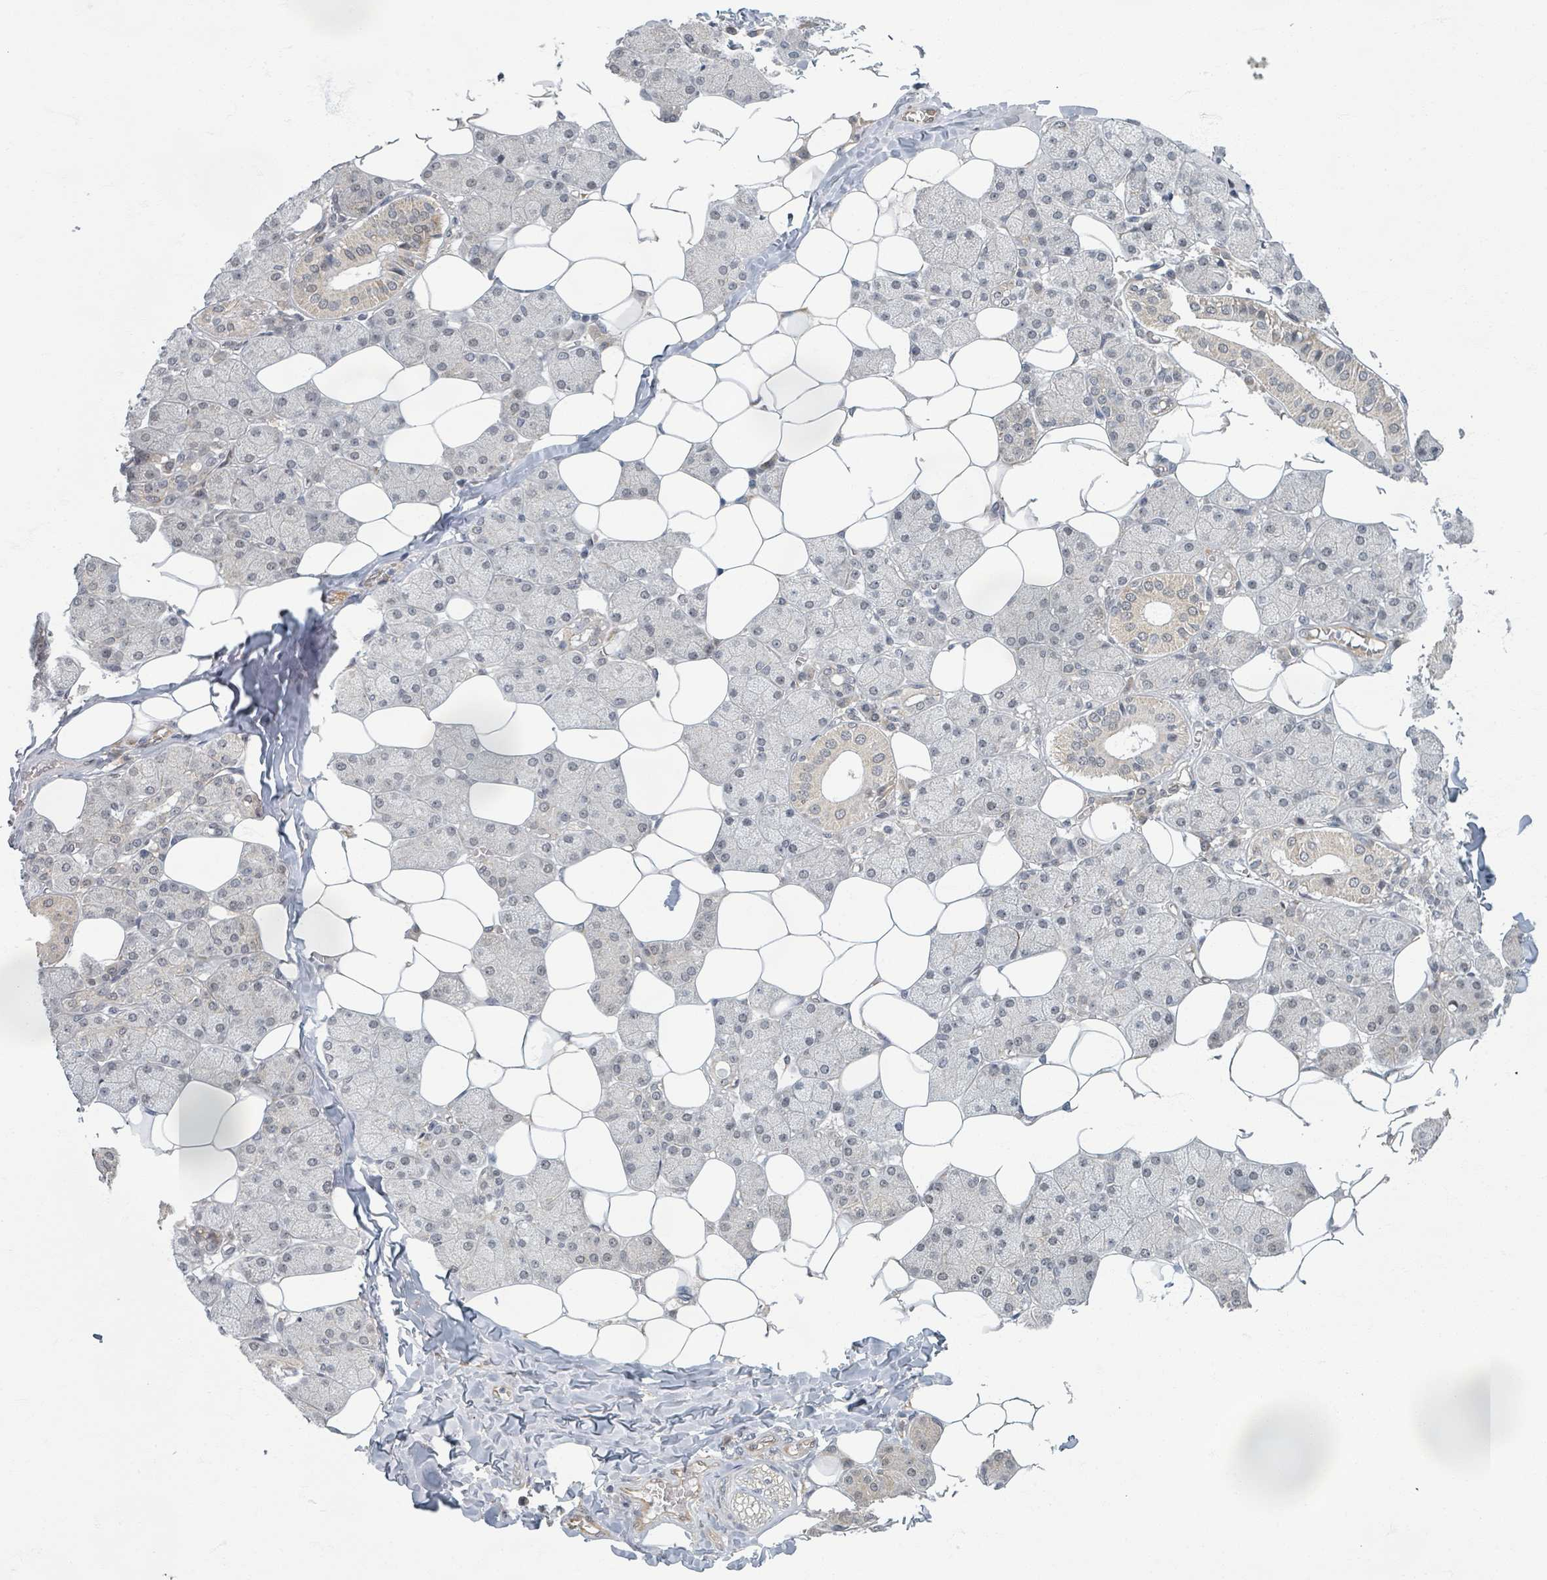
{"staining": {"intensity": "weak", "quantity": "25%-75%", "location": "nuclear"}, "tissue": "salivary gland", "cell_type": "Glandular cells", "image_type": "normal", "snomed": [{"axis": "morphology", "description": "Normal tissue, NOS"}, {"axis": "topography", "description": "Salivary gland"}], "caption": "Salivary gland stained for a protein (brown) displays weak nuclear positive staining in about 25%-75% of glandular cells.", "gene": "INTS15", "patient": {"sex": "female", "age": 33}}